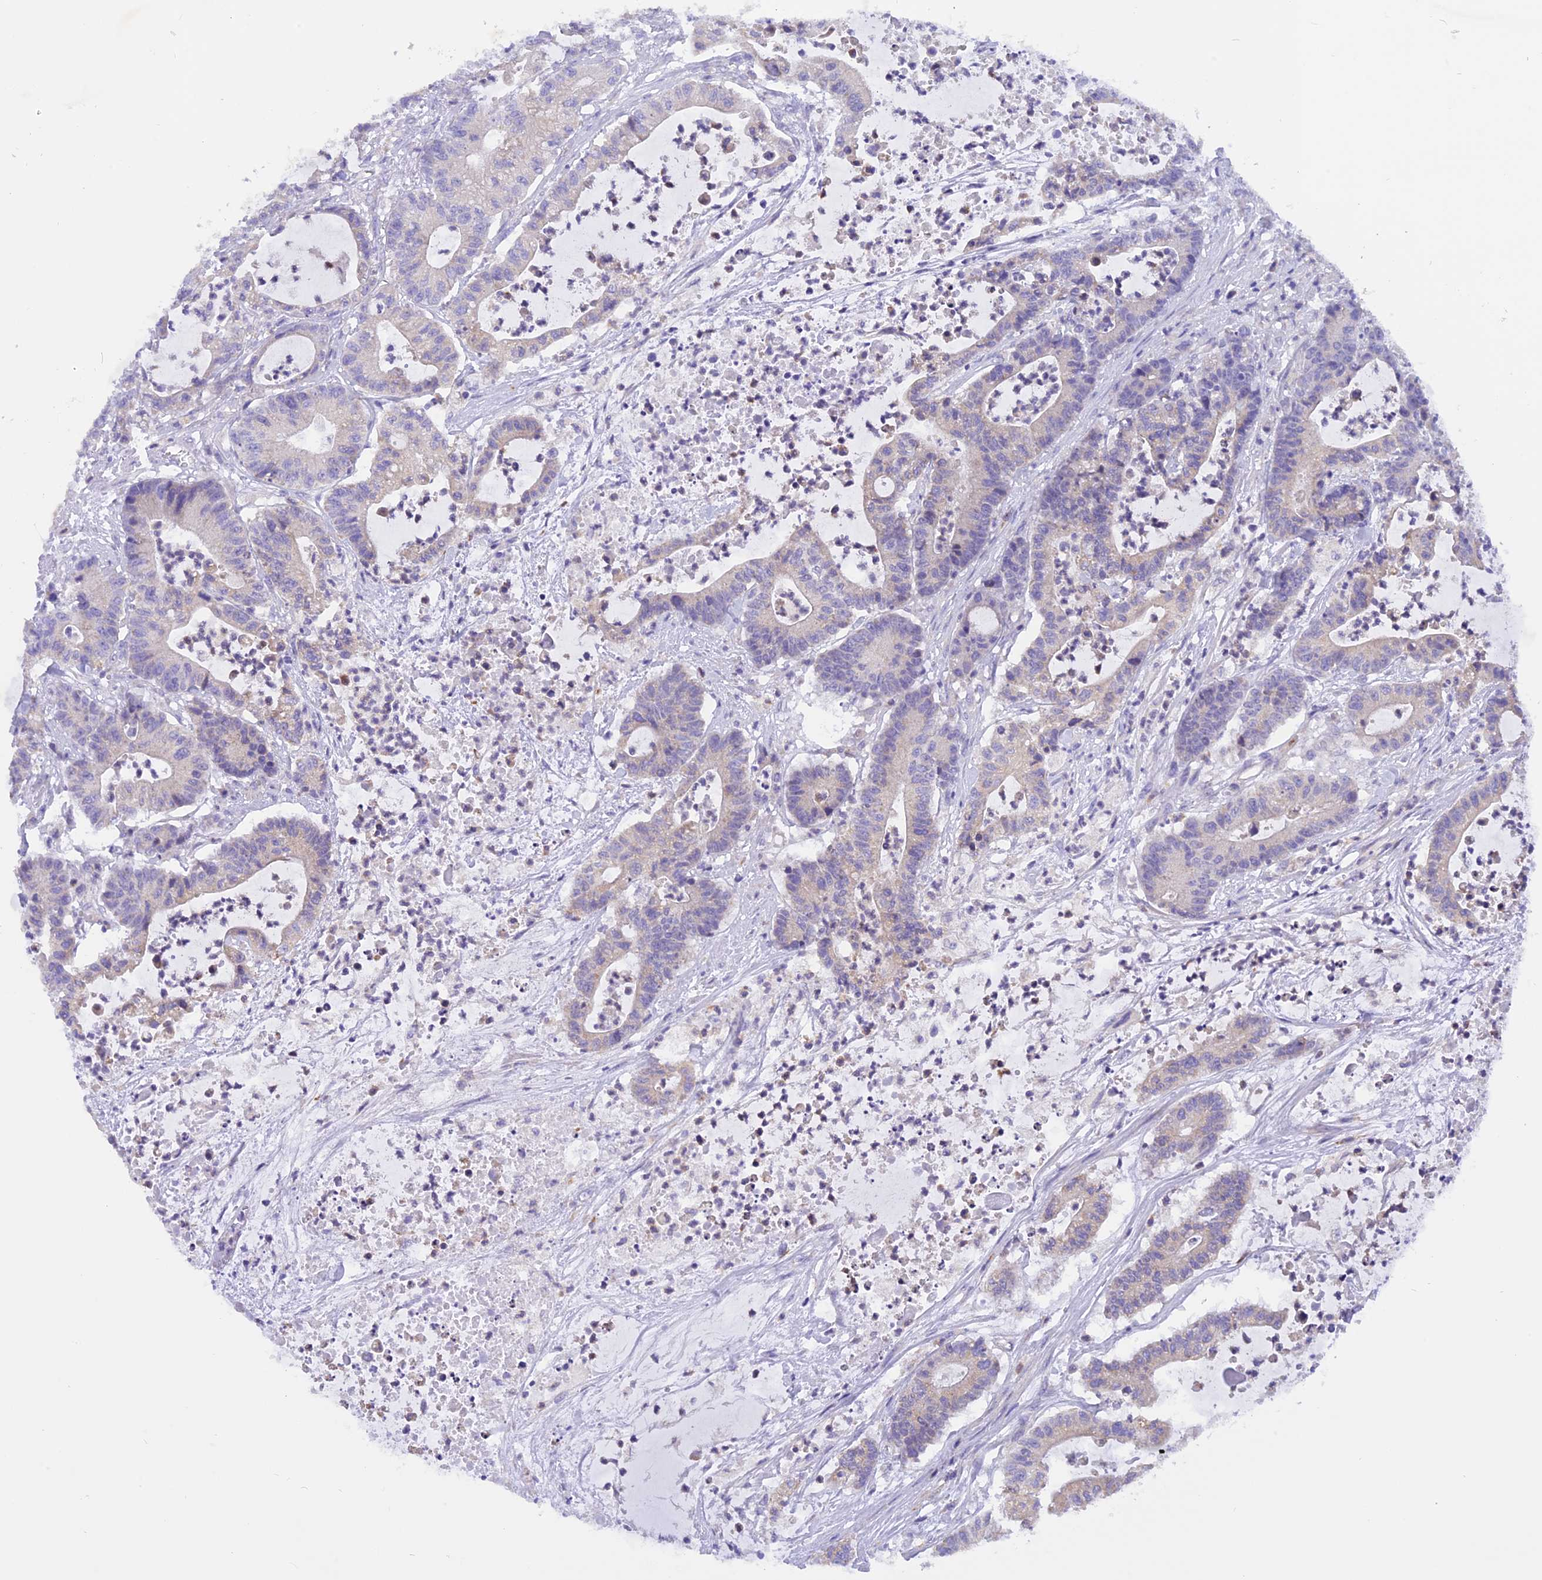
{"staining": {"intensity": "negative", "quantity": "none", "location": "none"}, "tissue": "colorectal cancer", "cell_type": "Tumor cells", "image_type": "cancer", "snomed": [{"axis": "morphology", "description": "Adenocarcinoma, NOS"}, {"axis": "topography", "description": "Colon"}], "caption": "Immunohistochemistry (IHC) image of adenocarcinoma (colorectal) stained for a protein (brown), which reveals no expression in tumor cells.", "gene": "TRIM3", "patient": {"sex": "female", "age": 84}}